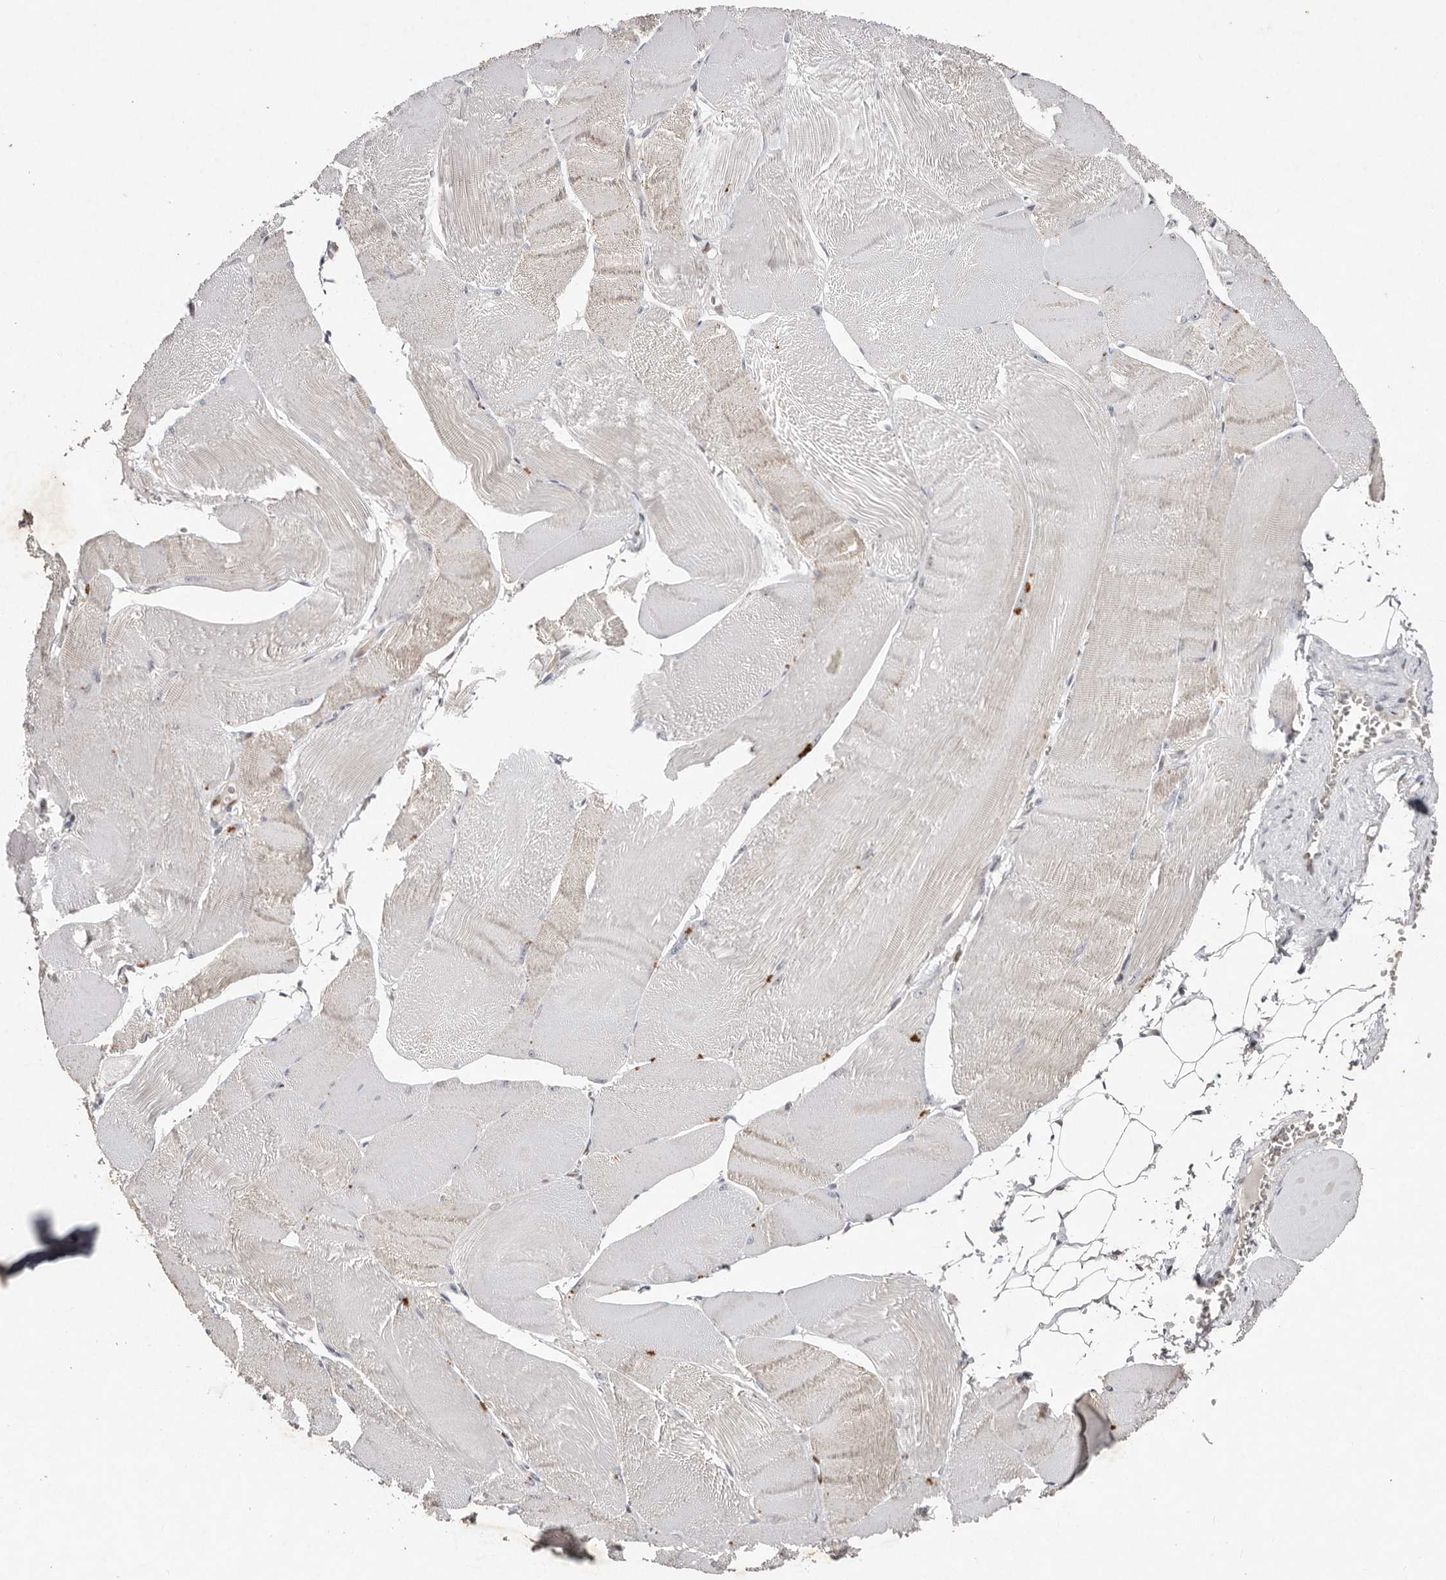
{"staining": {"intensity": "negative", "quantity": "none", "location": "none"}, "tissue": "skeletal muscle", "cell_type": "Myocytes", "image_type": "normal", "snomed": [{"axis": "morphology", "description": "Normal tissue, NOS"}, {"axis": "morphology", "description": "Basal cell carcinoma"}, {"axis": "topography", "description": "Skeletal muscle"}], "caption": "High magnification brightfield microscopy of normal skeletal muscle stained with DAB (brown) and counterstained with hematoxylin (blue): myocytes show no significant positivity. (Stains: DAB IHC with hematoxylin counter stain, Microscopy: brightfield microscopy at high magnification).", "gene": "KLF7", "patient": {"sex": "female", "age": 64}}